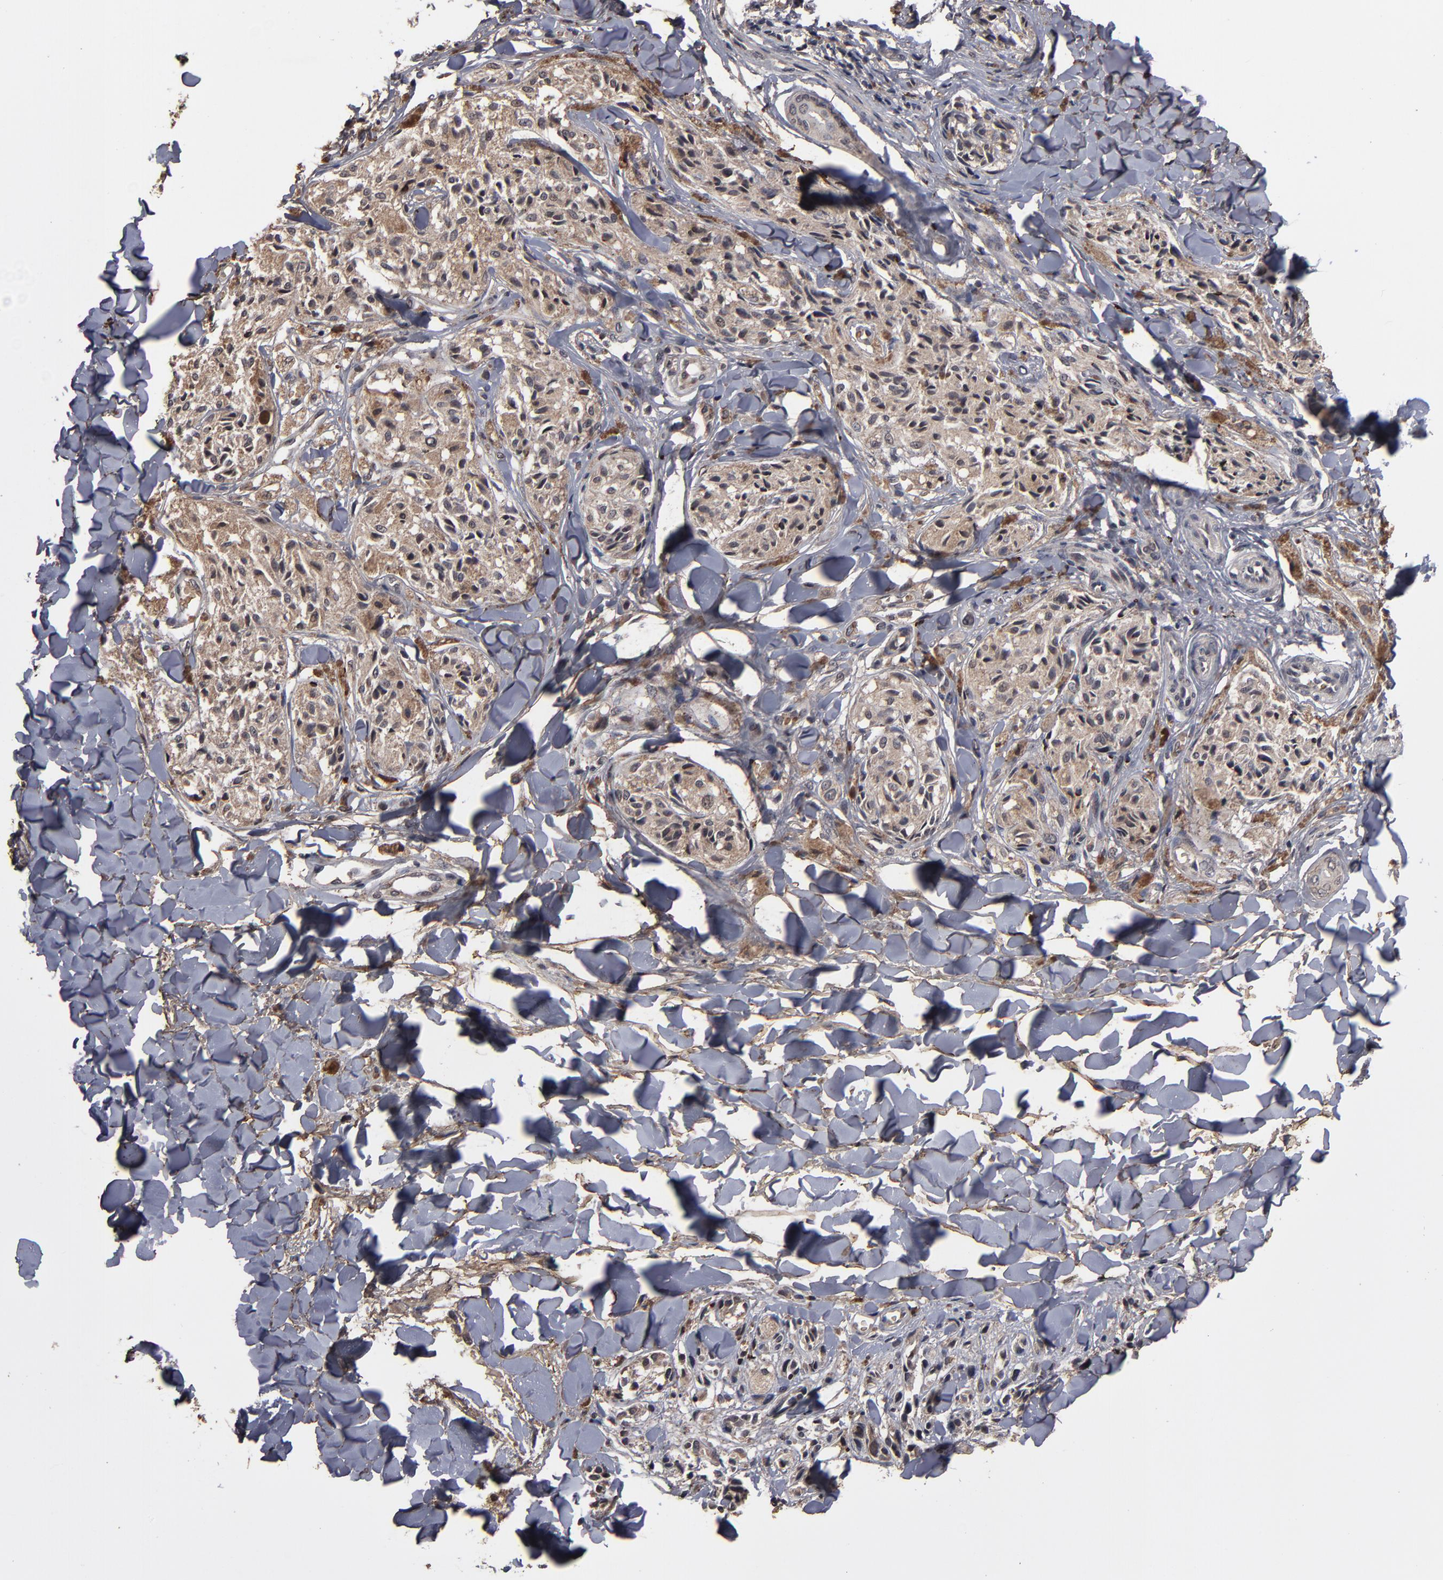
{"staining": {"intensity": "weak", "quantity": "25%-75%", "location": "cytoplasmic/membranous,nuclear"}, "tissue": "melanoma", "cell_type": "Tumor cells", "image_type": "cancer", "snomed": [{"axis": "morphology", "description": "Malignant melanoma, Metastatic site"}, {"axis": "topography", "description": "Skin"}], "caption": "High-power microscopy captured an immunohistochemistry micrograph of malignant melanoma (metastatic site), revealing weak cytoplasmic/membranous and nuclear staining in approximately 25%-75% of tumor cells.", "gene": "NXF2B", "patient": {"sex": "female", "age": 66}}